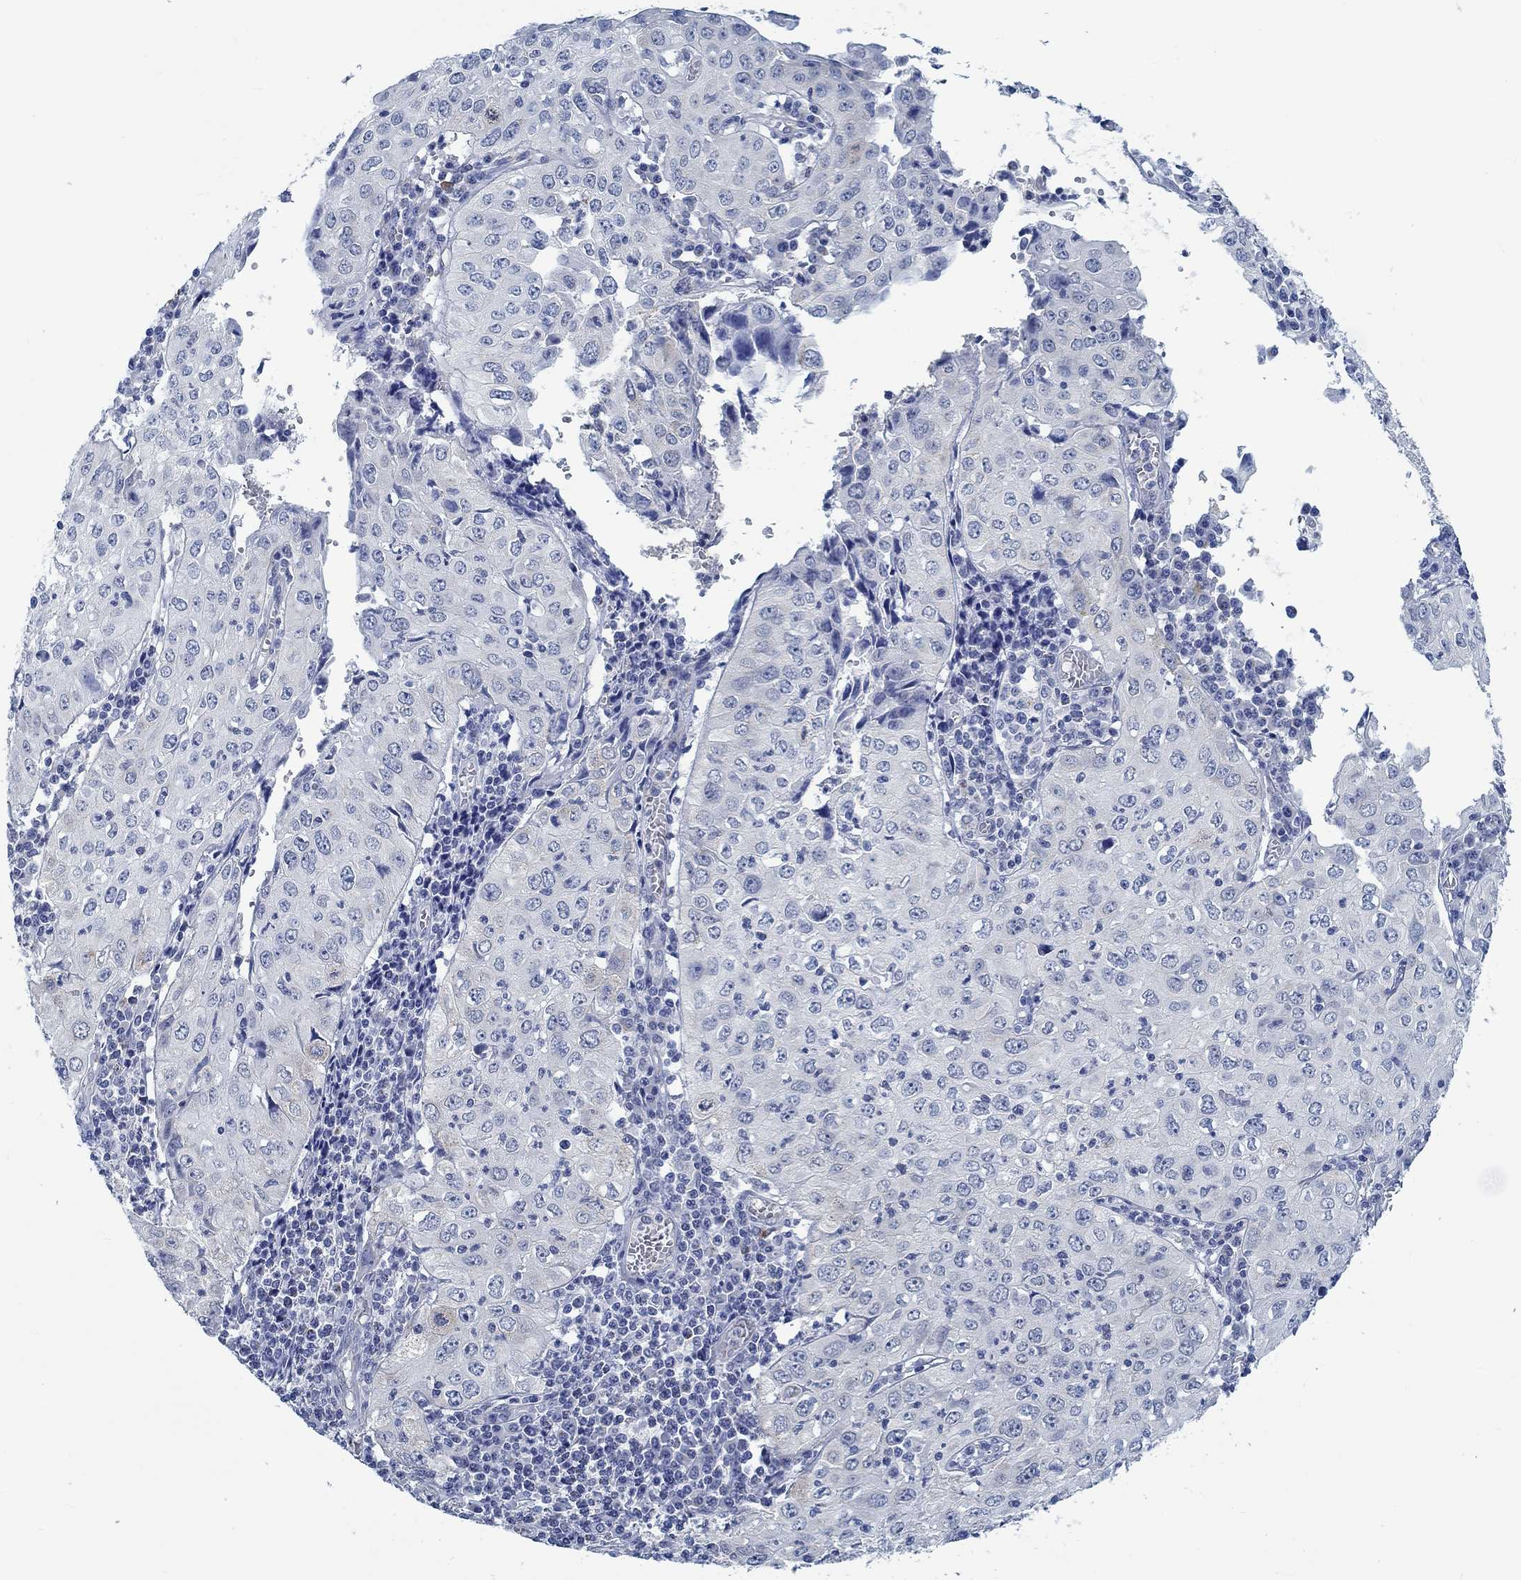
{"staining": {"intensity": "negative", "quantity": "none", "location": "none"}, "tissue": "cervical cancer", "cell_type": "Tumor cells", "image_type": "cancer", "snomed": [{"axis": "morphology", "description": "Squamous cell carcinoma, NOS"}, {"axis": "topography", "description": "Cervix"}], "caption": "Protein analysis of squamous cell carcinoma (cervical) exhibits no significant expression in tumor cells.", "gene": "TEKT4", "patient": {"sex": "female", "age": 24}}